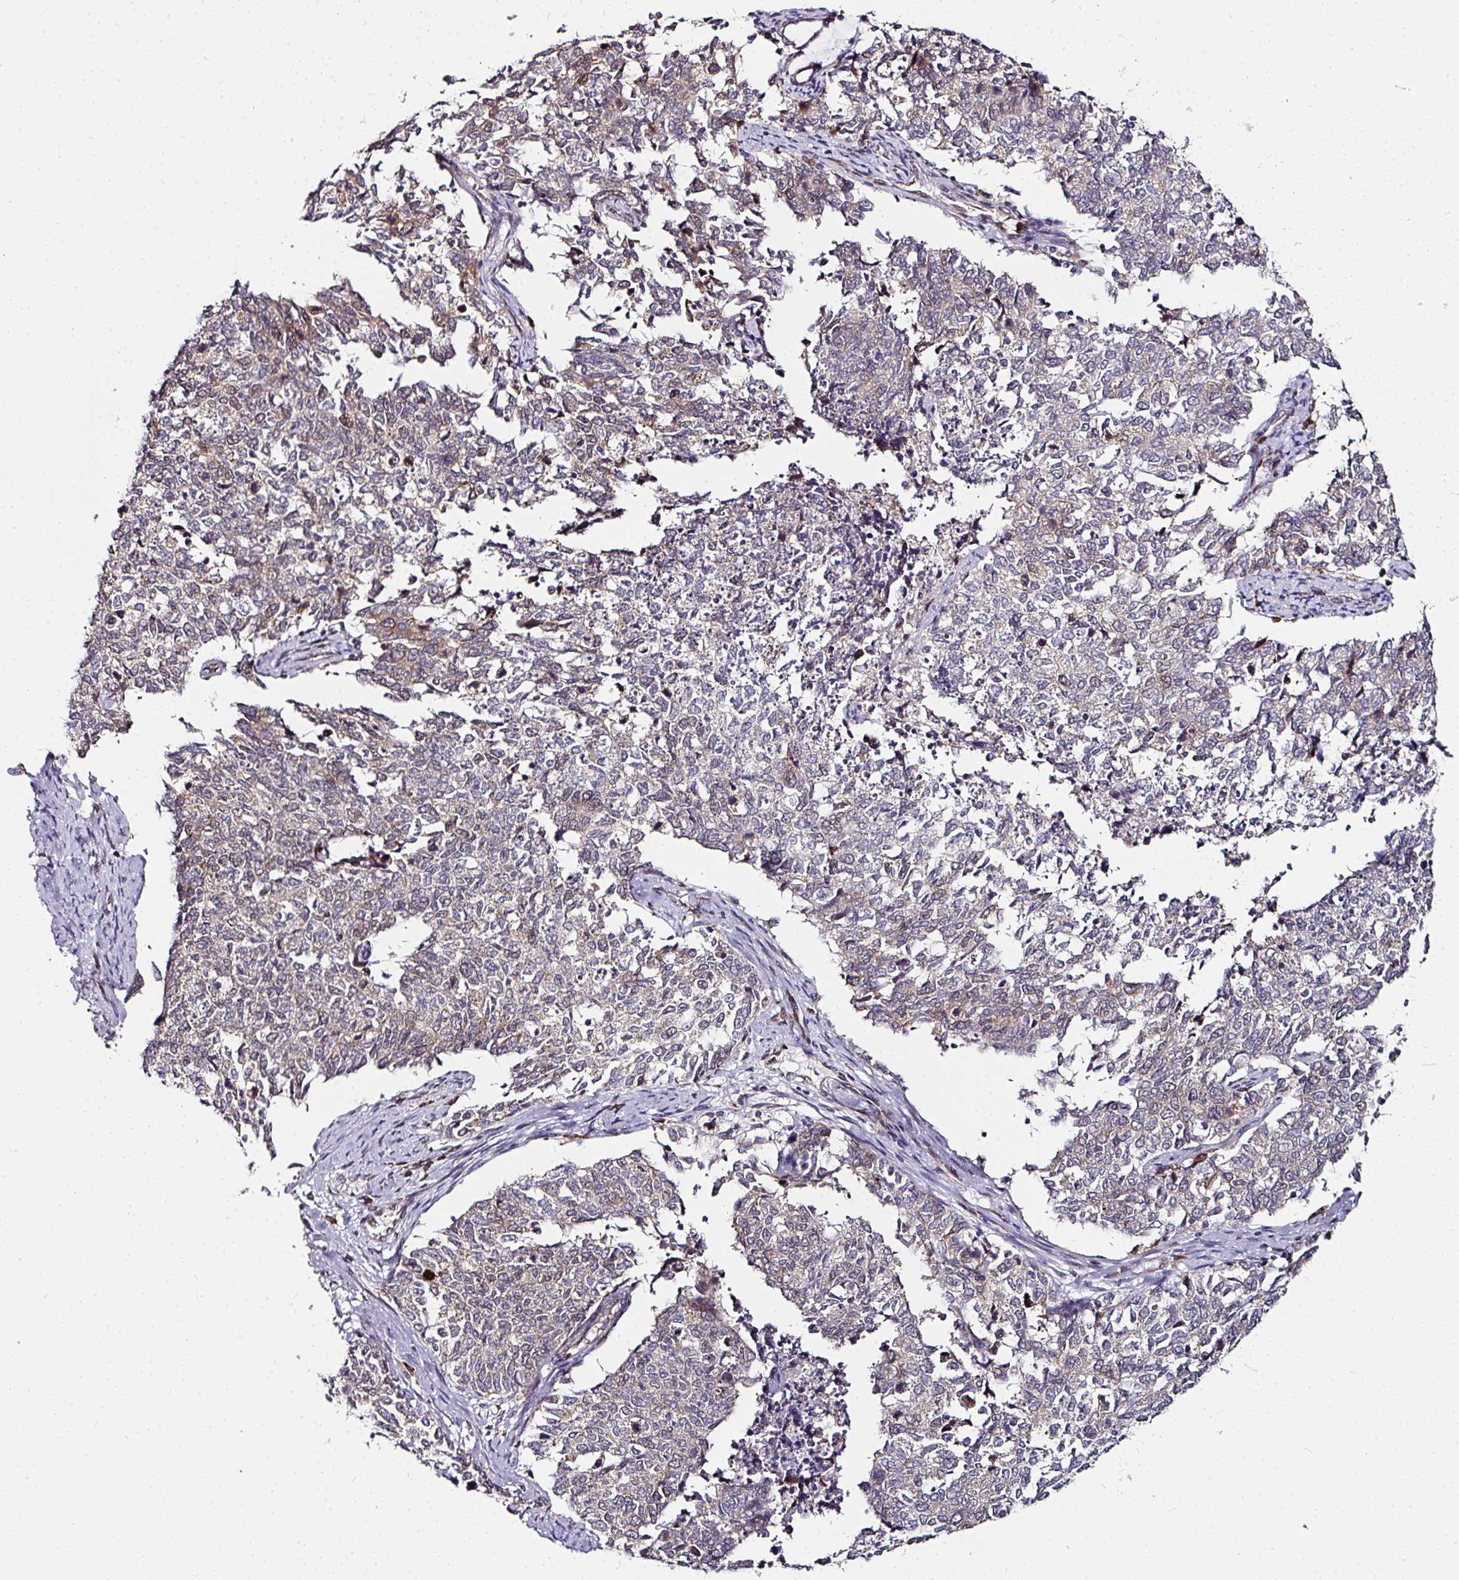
{"staining": {"intensity": "weak", "quantity": "25%-75%", "location": "cytoplasmic/membranous"}, "tissue": "cervical cancer", "cell_type": "Tumor cells", "image_type": "cancer", "snomed": [{"axis": "morphology", "description": "Squamous cell carcinoma, NOS"}, {"axis": "topography", "description": "Cervix"}], "caption": "Protein staining exhibits weak cytoplasmic/membranous staining in approximately 25%-75% of tumor cells in cervical cancer.", "gene": "APOLD1", "patient": {"sex": "female", "age": 63}}